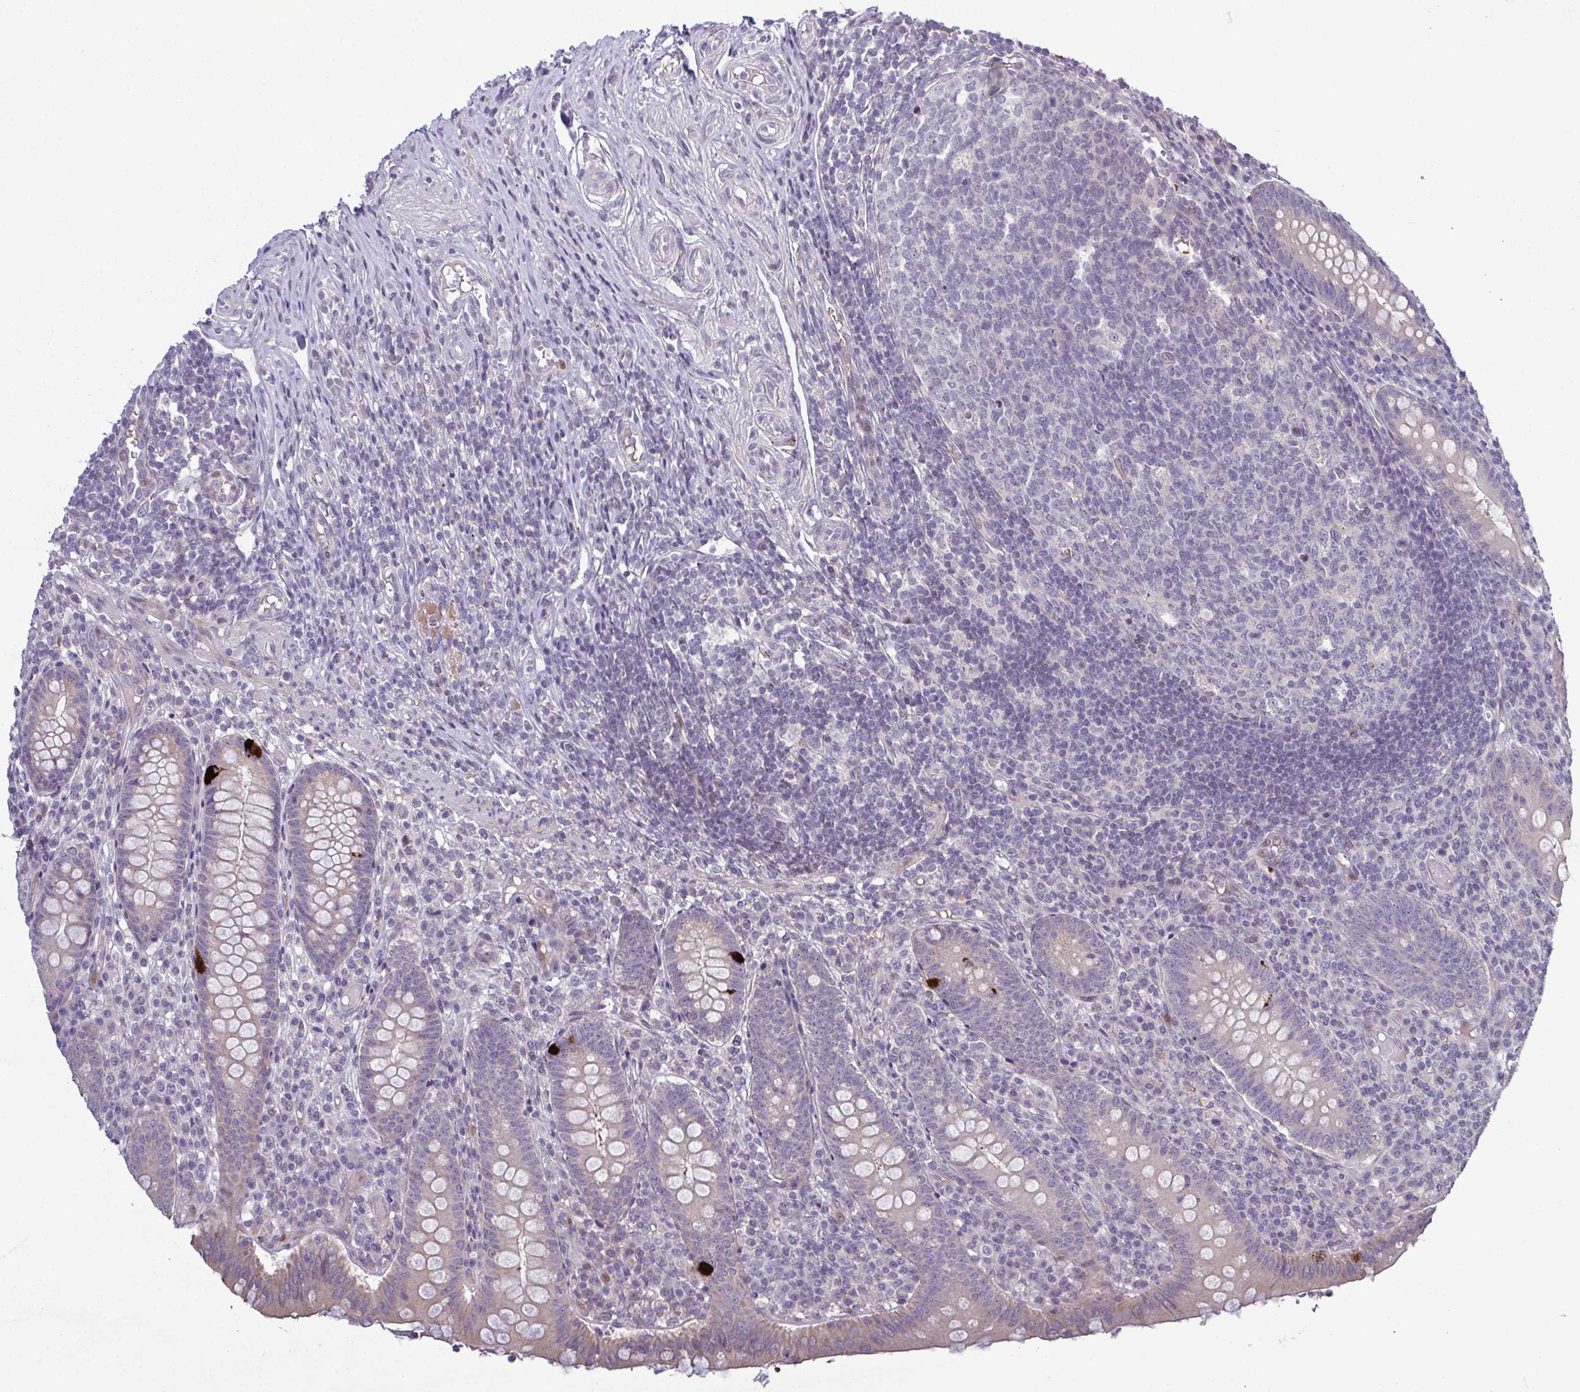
{"staining": {"intensity": "strong", "quantity": "<25%", "location": "cytoplasmic/membranous"}, "tissue": "appendix", "cell_type": "Glandular cells", "image_type": "normal", "snomed": [{"axis": "morphology", "description": "Normal tissue, NOS"}, {"axis": "topography", "description": "Appendix"}], "caption": "Strong cytoplasmic/membranous expression for a protein is seen in approximately <25% of glandular cells of normal appendix using IHC.", "gene": "ODF1", "patient": {"sex": "male", "age": 18}}